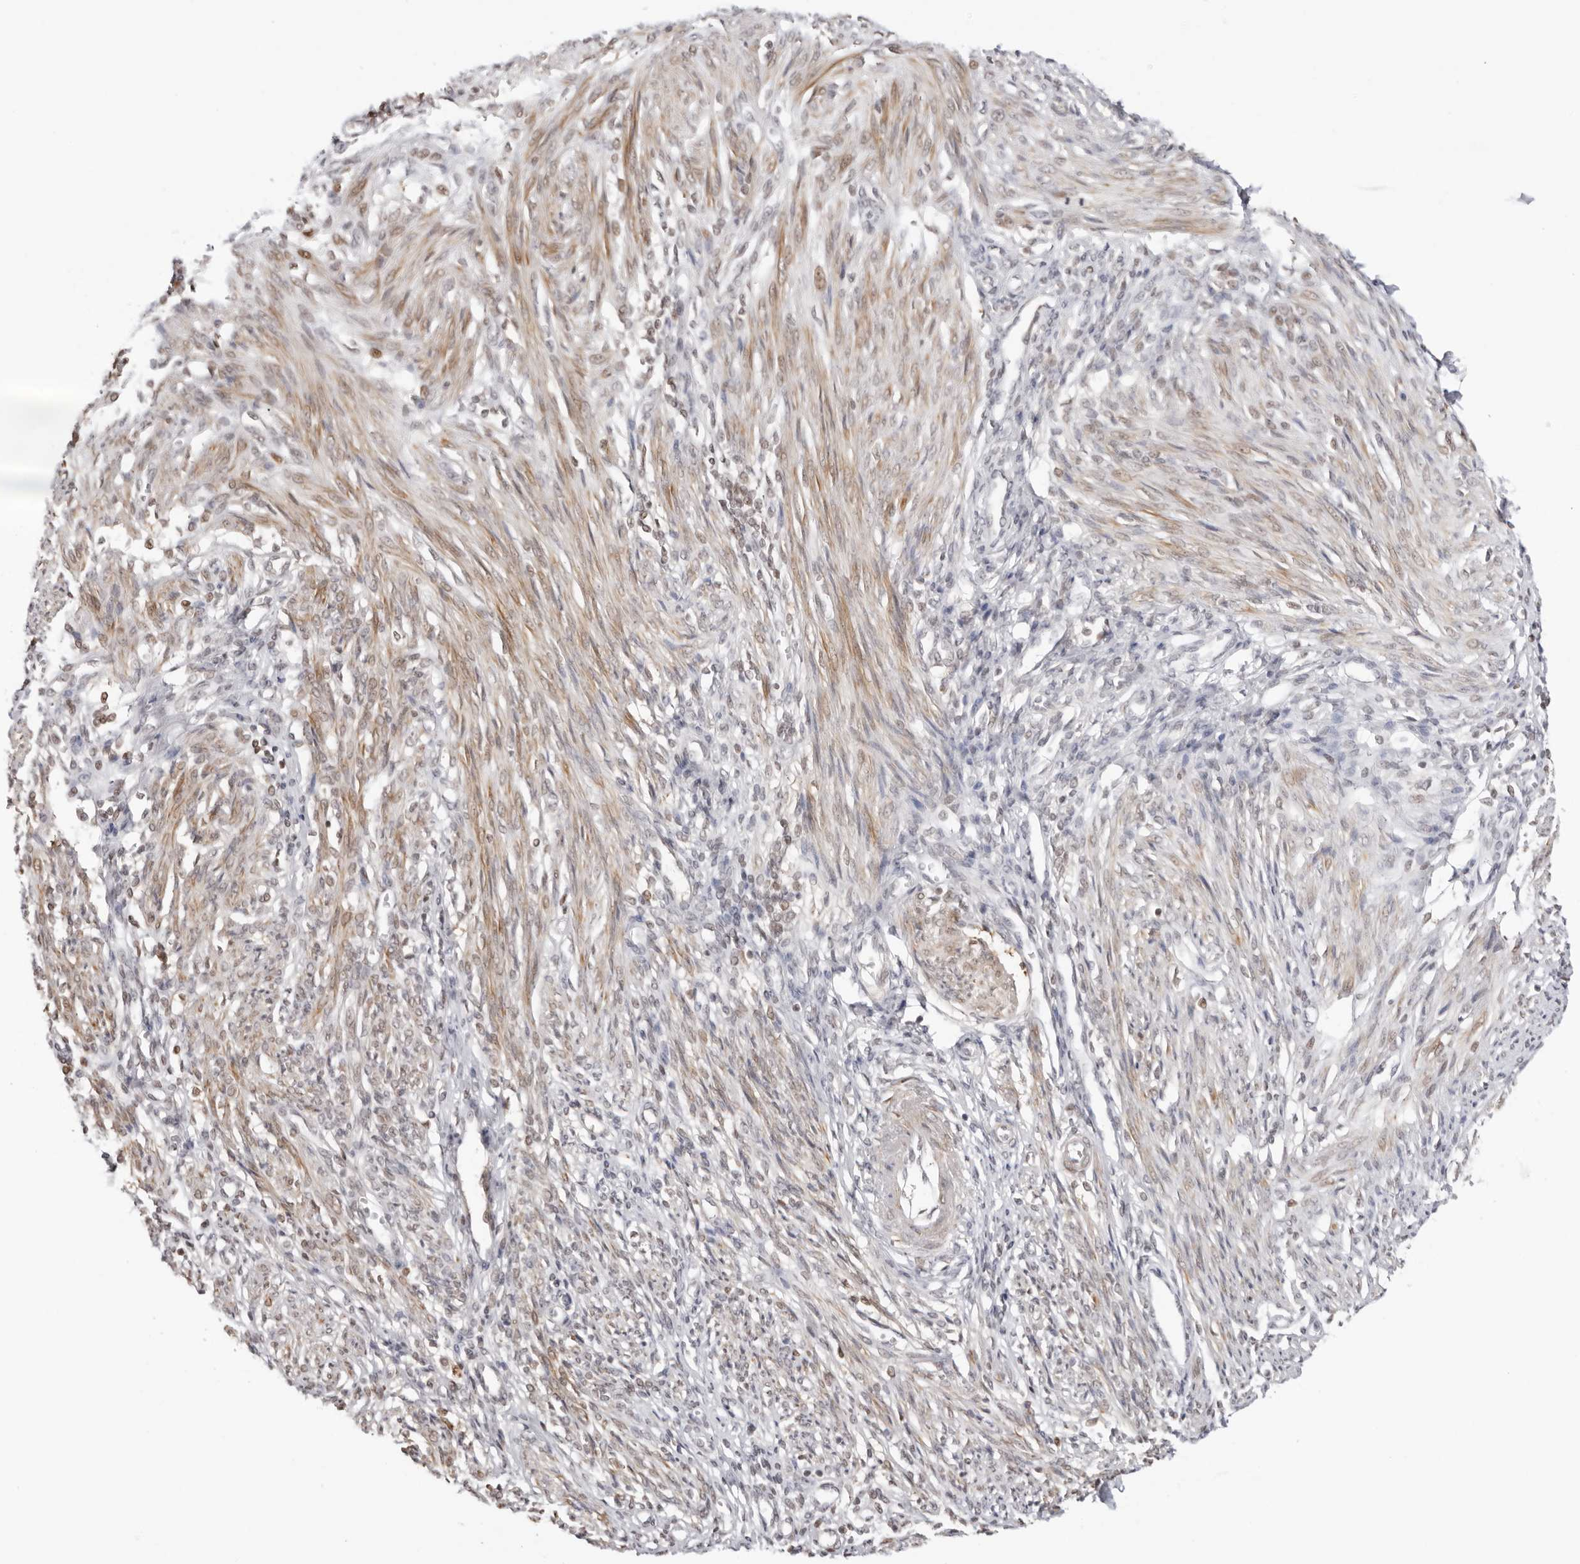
{"staining": {"intensity": "weak", "quantity": "25%-75%", "location": "nuclear"}, "tissue": "endometrium", "cell_type": "Cells in endometrial stroma", "image_type": "normal", "snomed": [{"axis": "morphology", "description": "Normal tissue, NOS"}, {"axis": "topography", "description": "Endometrium"}], "caption": "IHC histopathology image of normal endometrium: endometrium stained using immunohistochemistry demonstrates low levels of weak protein expression localized specifically in the nuclear of cells in endometrial stroma, appearing as a nuclear brown color.", "gene": "RNF146", "patient": {"sex": "female", "age": 66}}